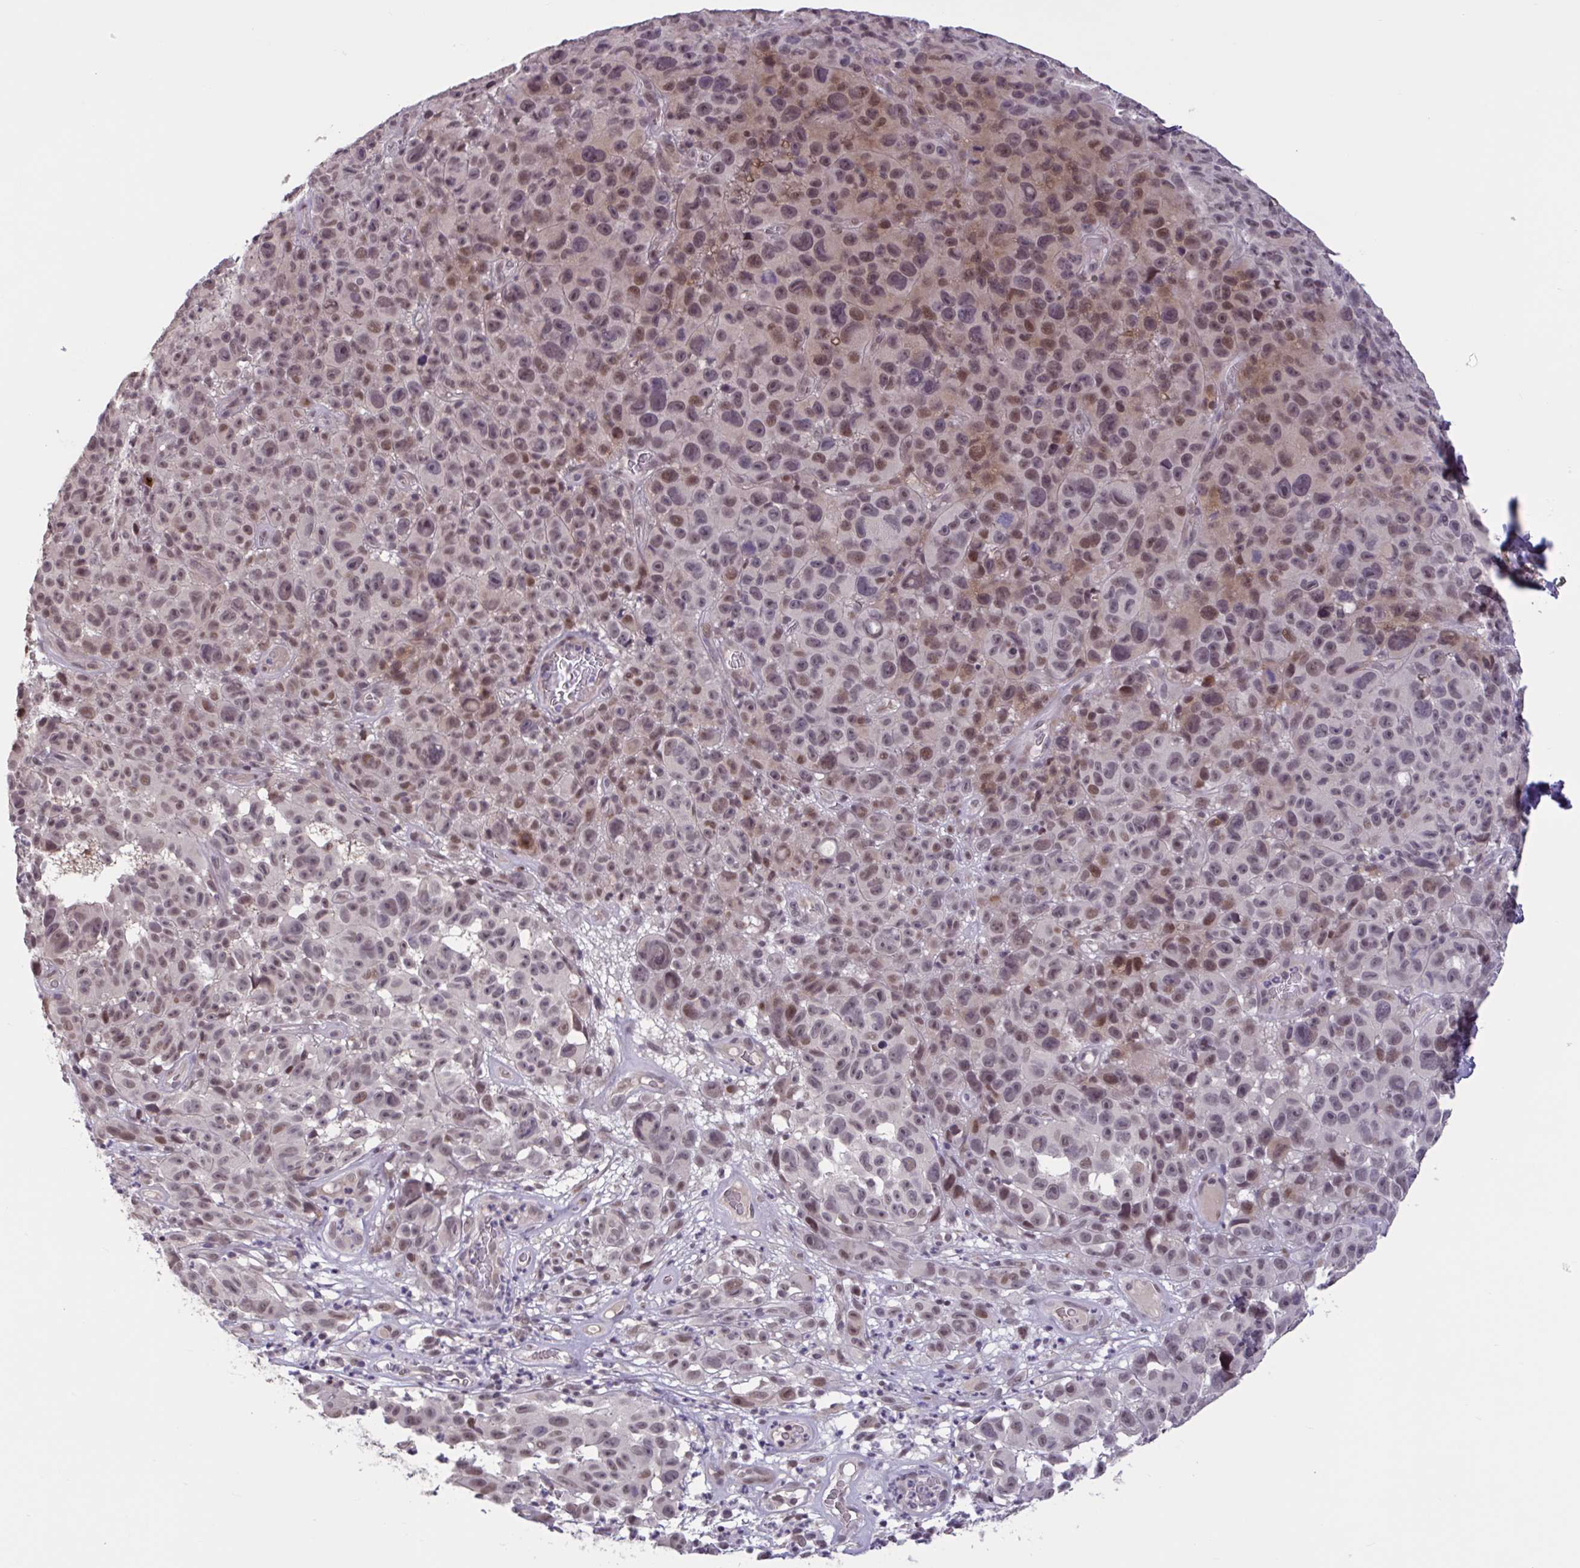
{"staining": {"intensity": "moderate", "quantity": "25%-75%", "location": "nuclear"}, "tissue": "melanoma", "cell_type": "Tumor cells", "image_type": "cancer", "snomed": [{"axis": "morphology", "description": "Malignant melanoma, NOS"}, {"axis": "topography", "description": "Skin"}], "caption": "DAB immunohistochemical staining of human melanoma displays moderate nuclear protein positivity in about 25%-75% of tumor cells.", "gene": "ZNF414", "patient": {"sex": "female", "age": 82}}